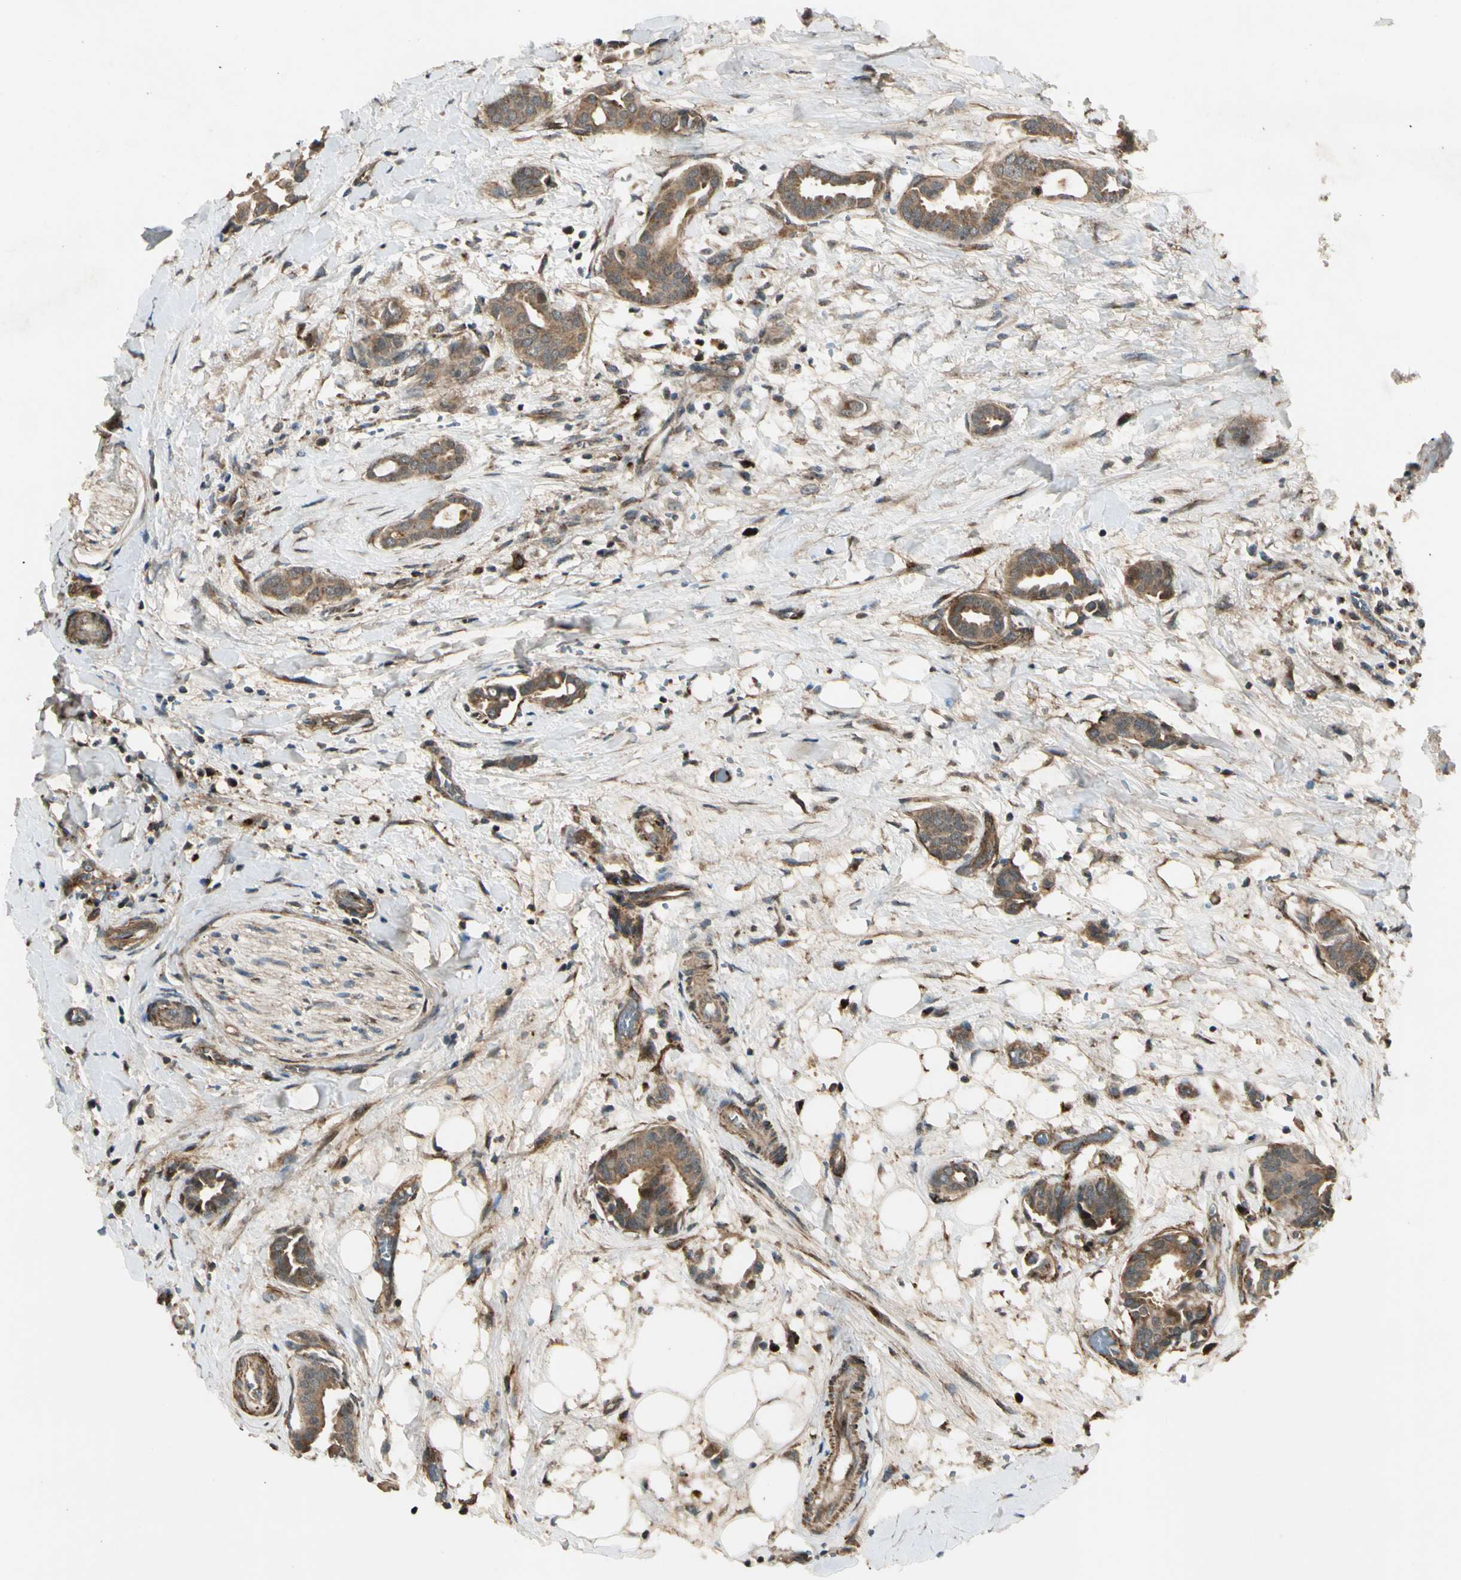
{"staining": {"intensity": "moderate", "quantity": ">75%", "location": "cytoplasmic/membranous"}, "tissue": "head and neck cancer", "cell_type": "Tumor cells", "image_type": "cancer", "snomed": [{"axis": "morphology", "description": "Adenocarcinoma, NOS"}, {"axis": "topography", "description": "Salivary gland"}, {"axis": "topography", "description": "Head-Neck"}], "caption": "Immunohistochemistry (IHC) (DAB (3,3'-diaminobenzidine)) staining of human head and neck cancer reveals moderate cytoplasmic/membranous protein expression in approximately >75% of tumor cells. Using DAB (brown) and hematoxylin (blue) stains, captured at high magnification using brightfield microscopy.", "gene": "GCK", "patient": {"sex": "female", "age": 59}}